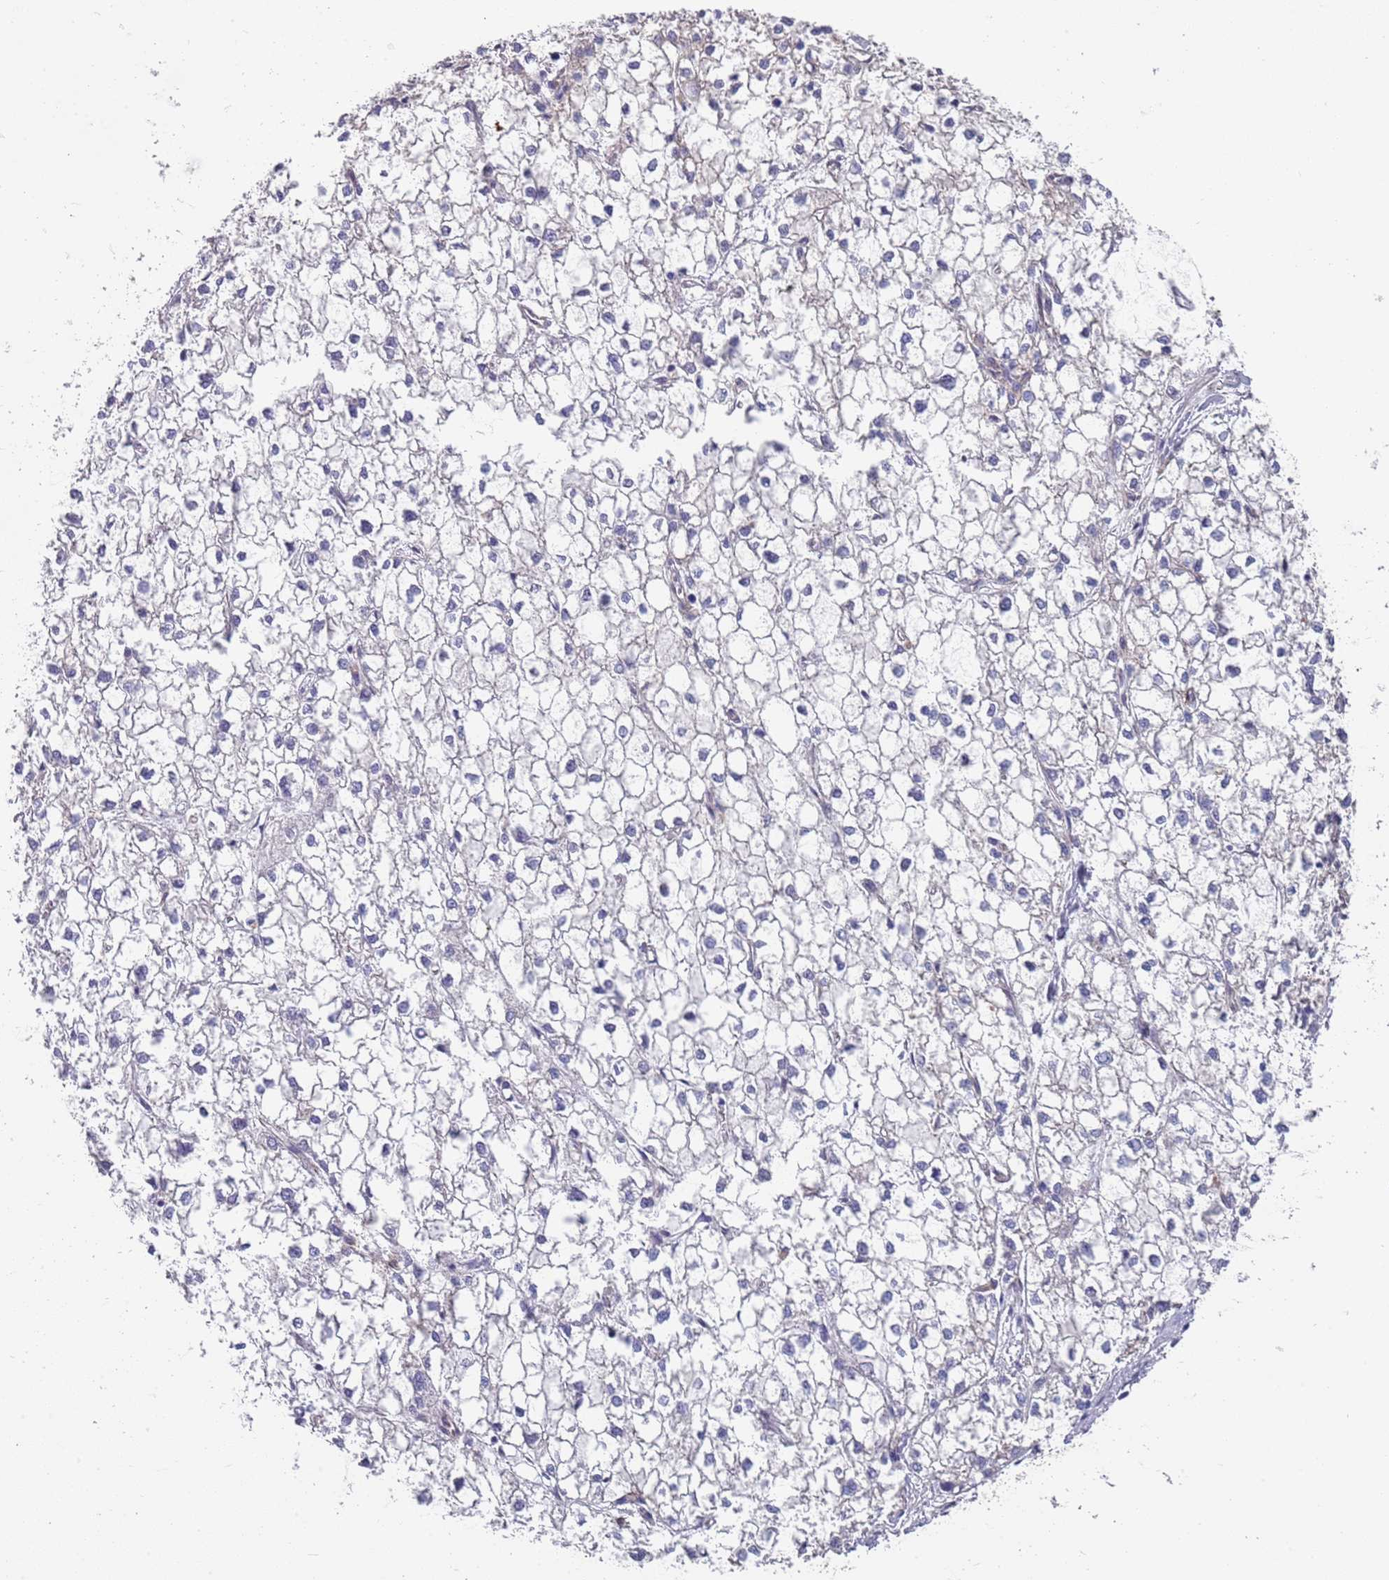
{"staining": {"intensity": "negative", "quantity": "none", "location": "none"}, "tissue": "liver cancer", "cell_type": "Tumor cells", "image_type": "cancer", "snomed": [{"axis": "morphology", "description": "Carcinoma, Hepatocellular, NOS"}, {"axis": "topography", "description": "Liver"}], "caption": "DAB immunohistochemical staining of liver cancer shows no significant staining in tumor cells. Nuclei are stained in blue.", "gene": "JAKMIP2", "patient": {"sex": "female", "age": 43}}